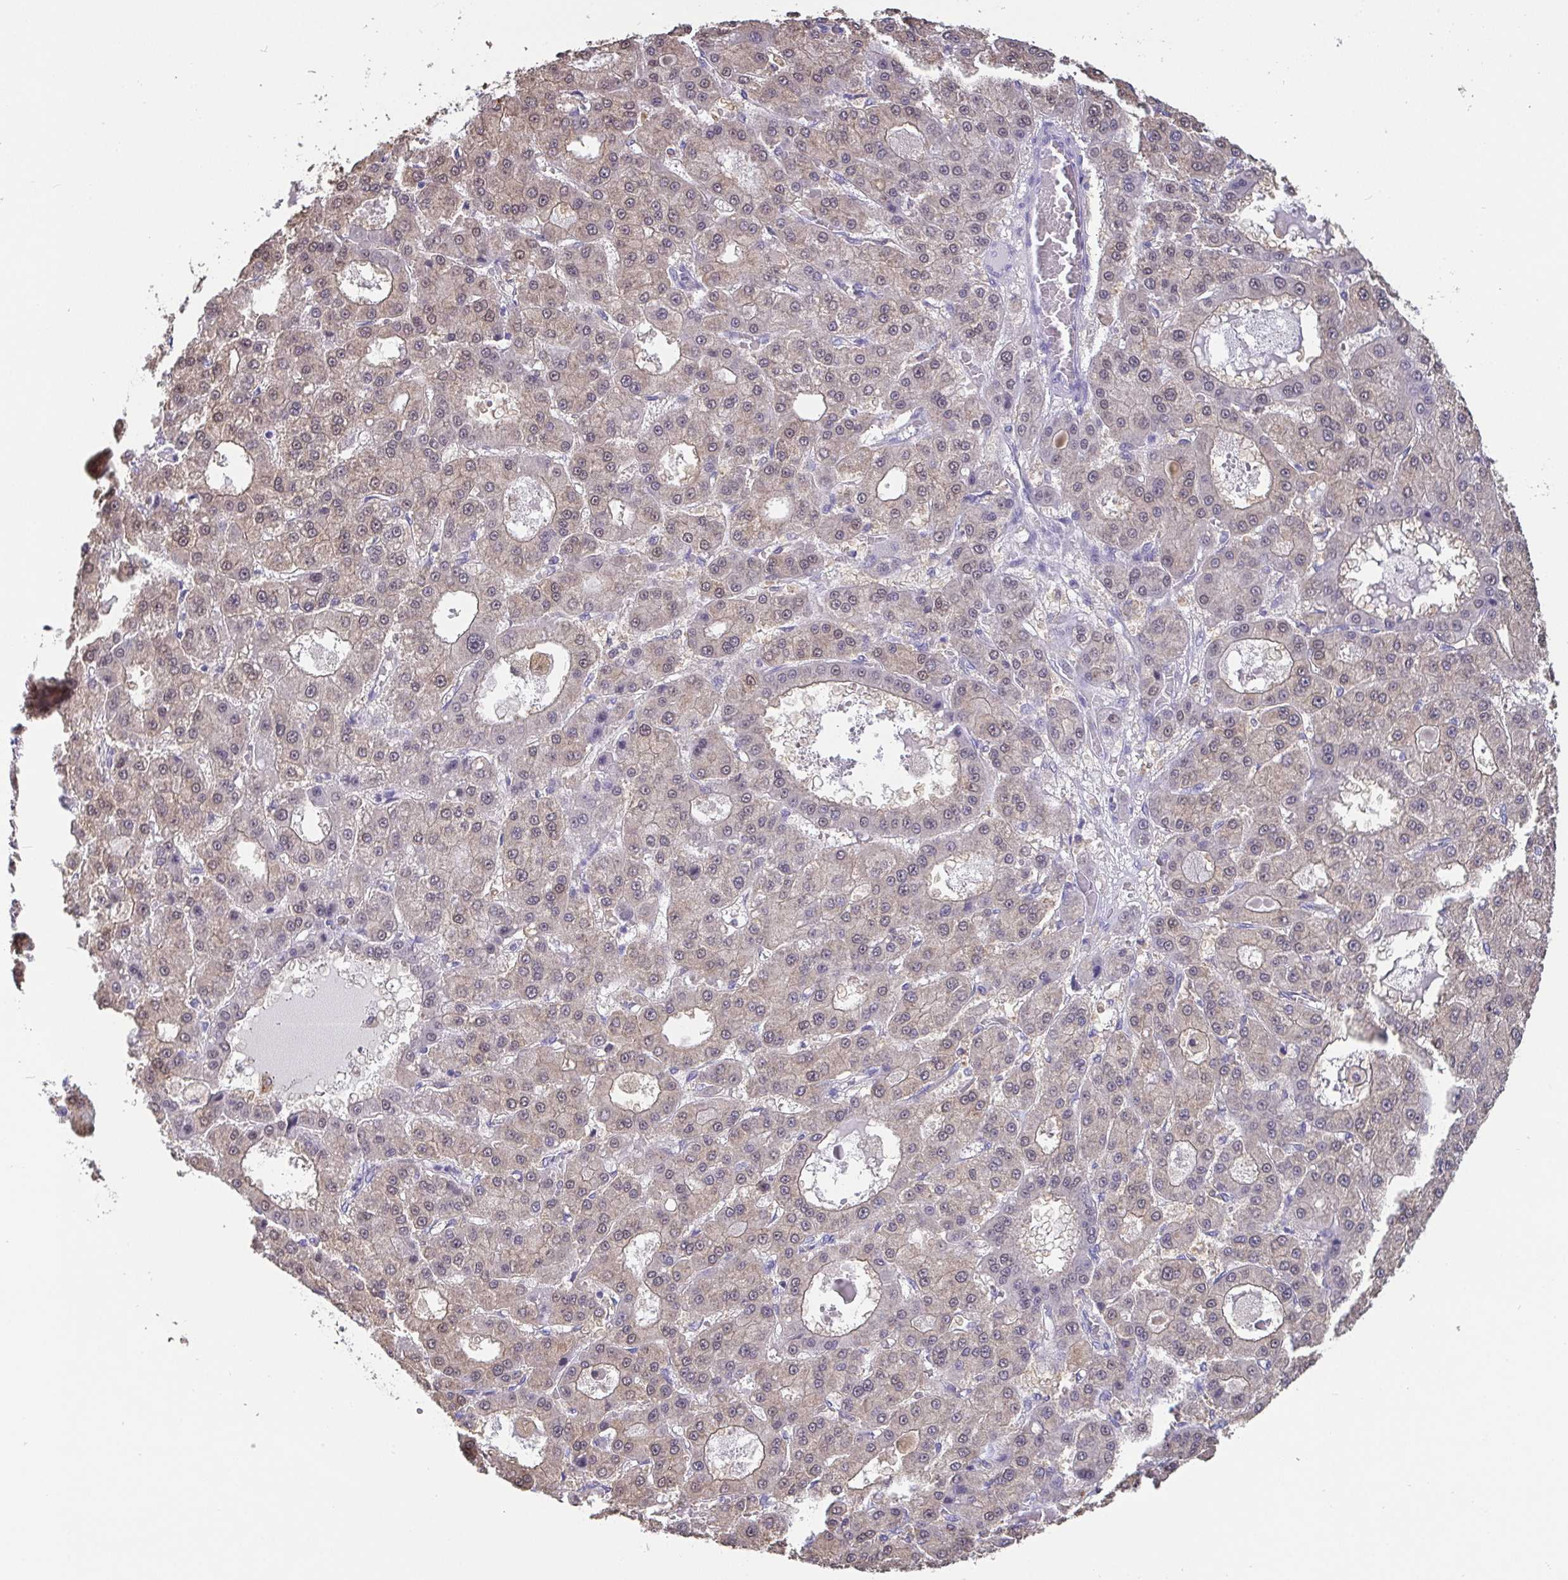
{"staining": {"intensity": "weak", "quantity": "25%-75%", "location": "nuclear"}, "tissue": "liver cancer", "cell_type": "Tumor cells", "image_type": "cancer", "snomed": [{"axis": "morphology", "description": "Carcinoma, Hepatocellular, NOS"}, {"axis": "topography", "description": "Liver"}], "caption": "High-power microscopy captured an immunohistochemistry (IHC) photomicrograph of hepatocellular carcinoma (liver), revealing weak nuclear expression in approximately 25%-75% of tumor cells.", "gene": "IDH1", "patient": {"sex": "male", "age": 70}}